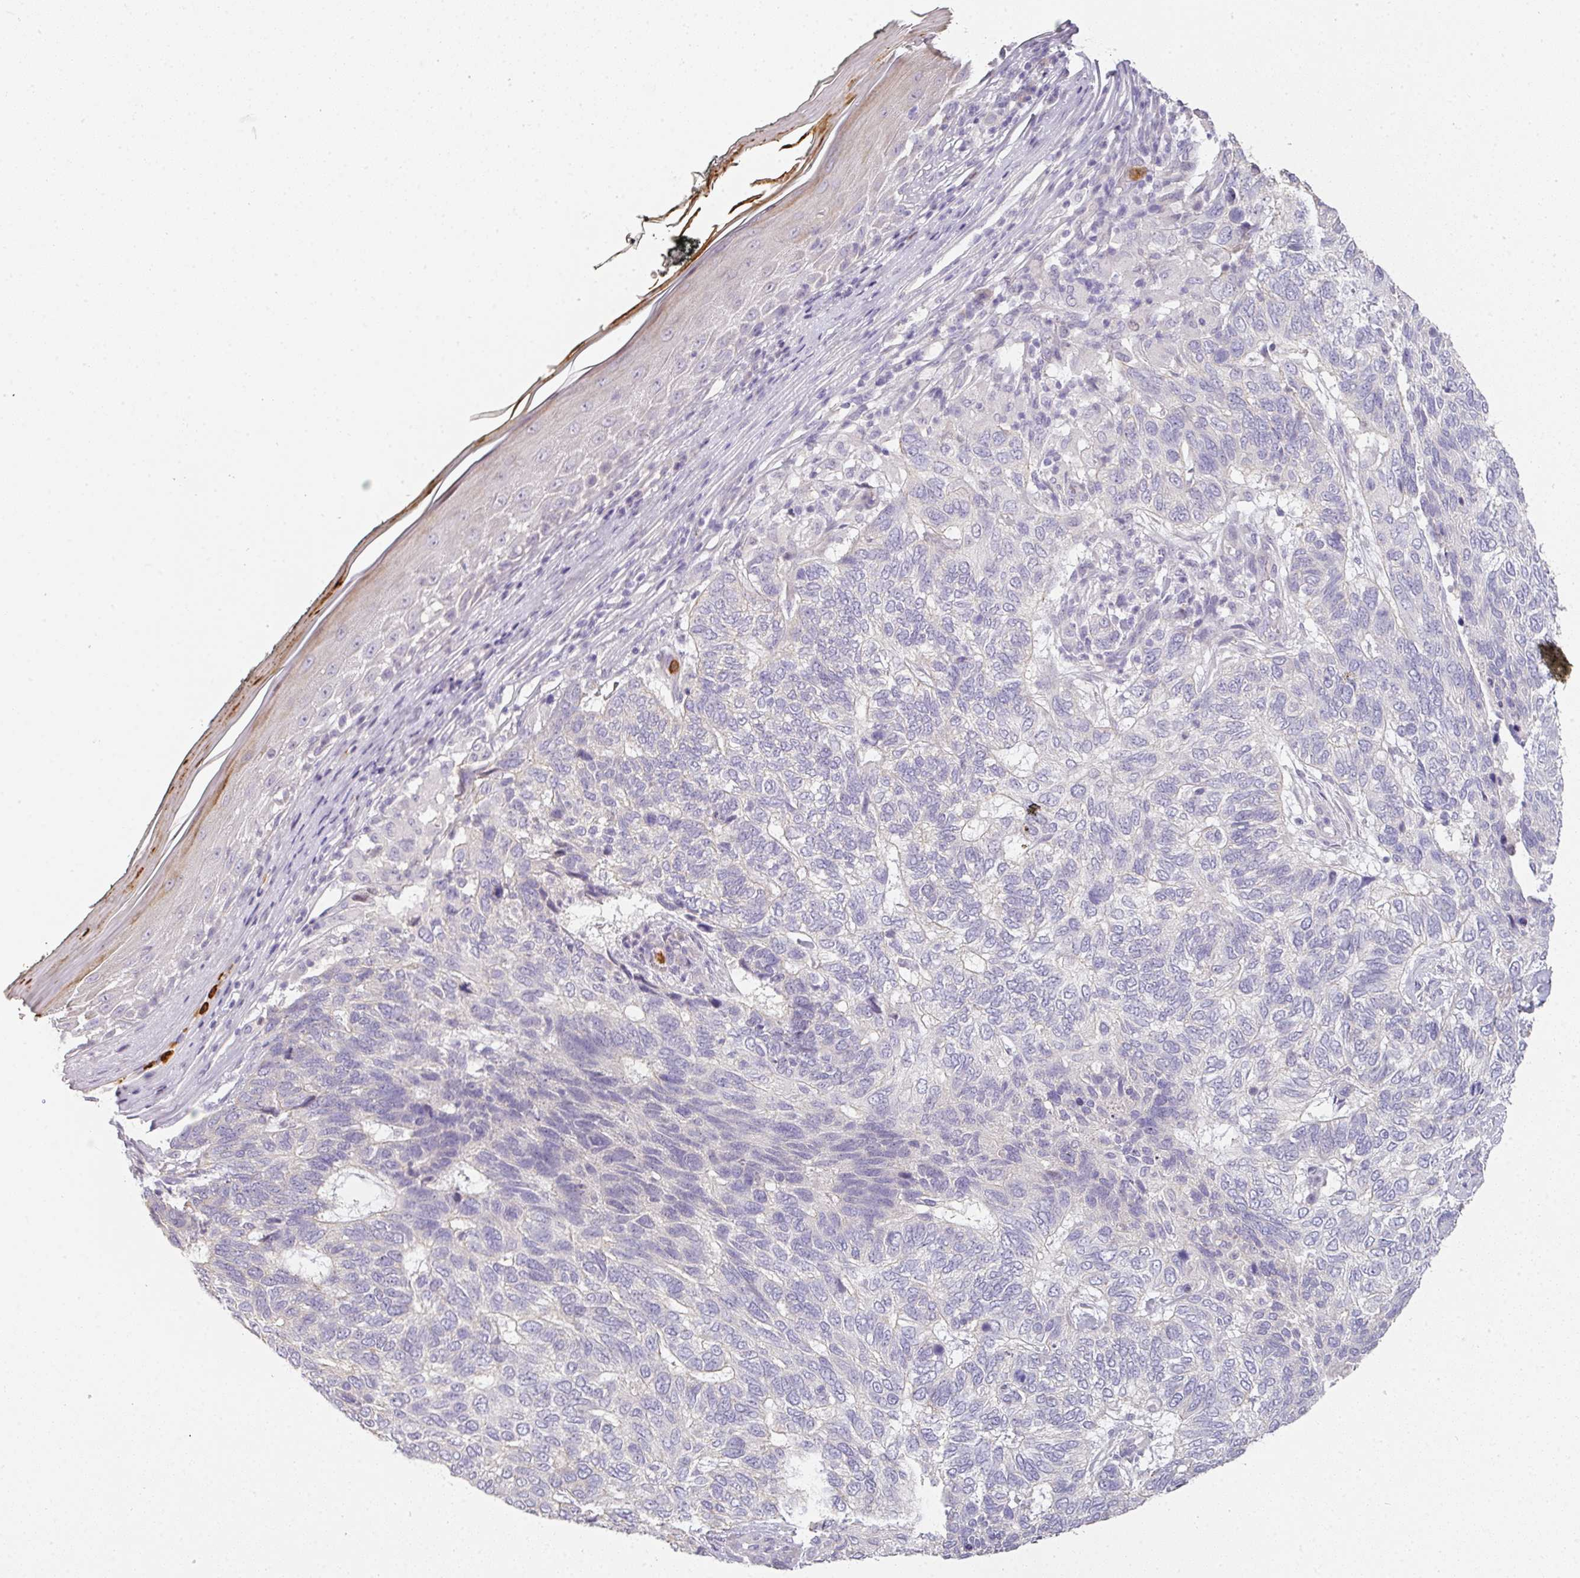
{"staining": {"intensity": "negative", "quantity": "none", "location": "none"}, "tissue": "skin cancer", "cell_type": "Tumor cells", "image_type": "cancer", "snomed": [{"axis": "morphology", "description": "Basal cell carcinoma"}, {"axis": "topography", "description": "Skin"}], "caption": "High magnification brightfield microscopy of skin cancer stained with DAB (3,3'-diaminobenzidine) (brown) and counterstained with hematoxylin (blue): tumor cells show no significant expression.", "gene": "HHEX", "patient": {"sex": "female", "age": 65}}